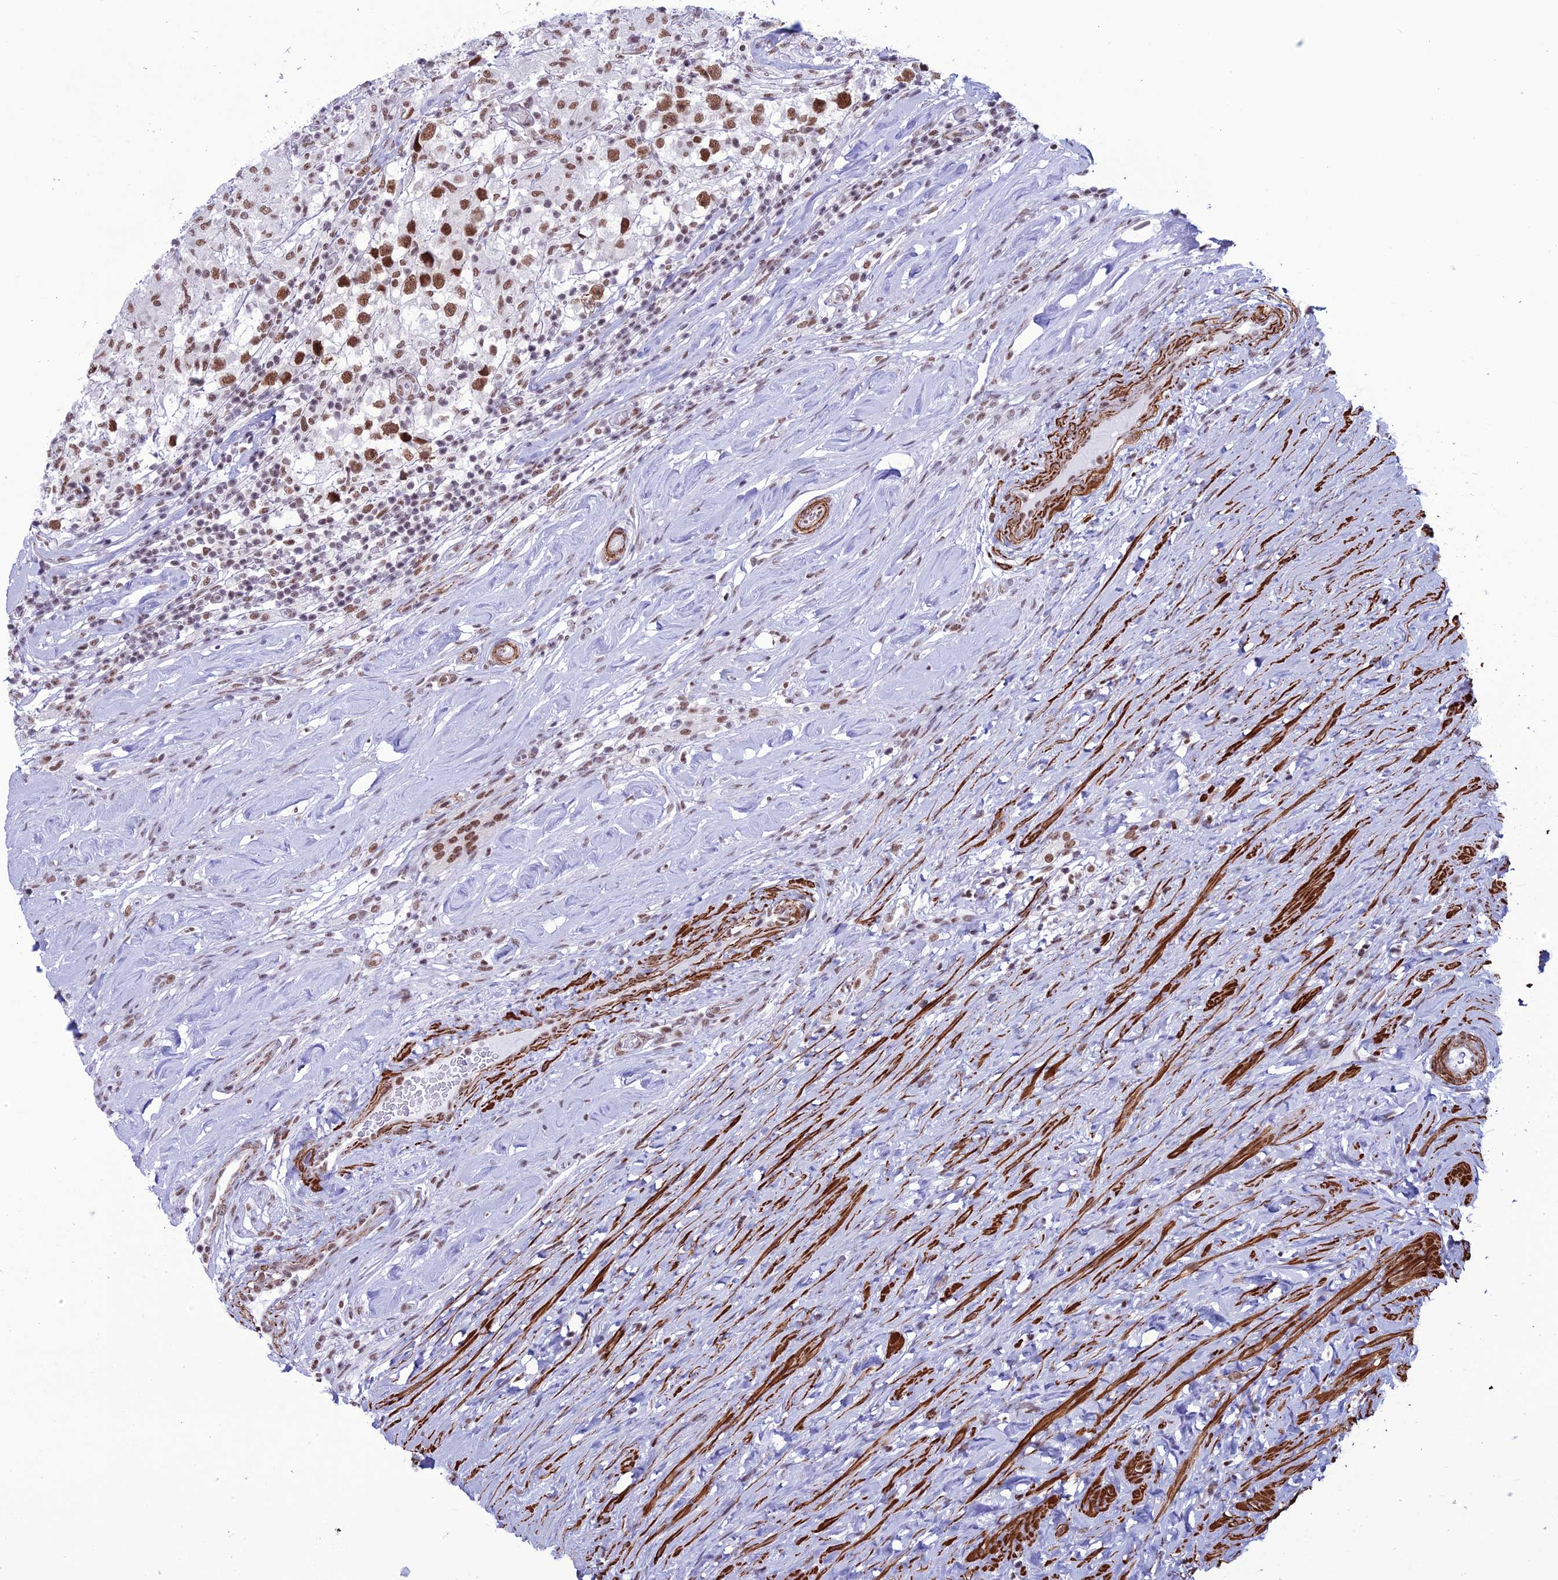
{"staining": {"intensity": "moderate", "quantity": ">75%", "location": "nuclear"}, "tissue": "testis cancer", "cell_type": "Tumor cells", "image_type": "cancer", "snomed": [{"axis": "morphology", "description": "Seminoma, NOS"}, {"axis": "topography", "description": "Testis"}], "caption": "Protein positivity by immunohistochemistry (IHC) reveals moderate nuclear expression in approximately >75% of tumor cells in testis cancer. (Stains: DAB (3,3'-diaminobenzidine) in brown, nuclei in blue, Microscopy: brightfield microscopy at high magnification).", "gene": "U2AF1", "patient": {"sex": "male", "age": 46}}